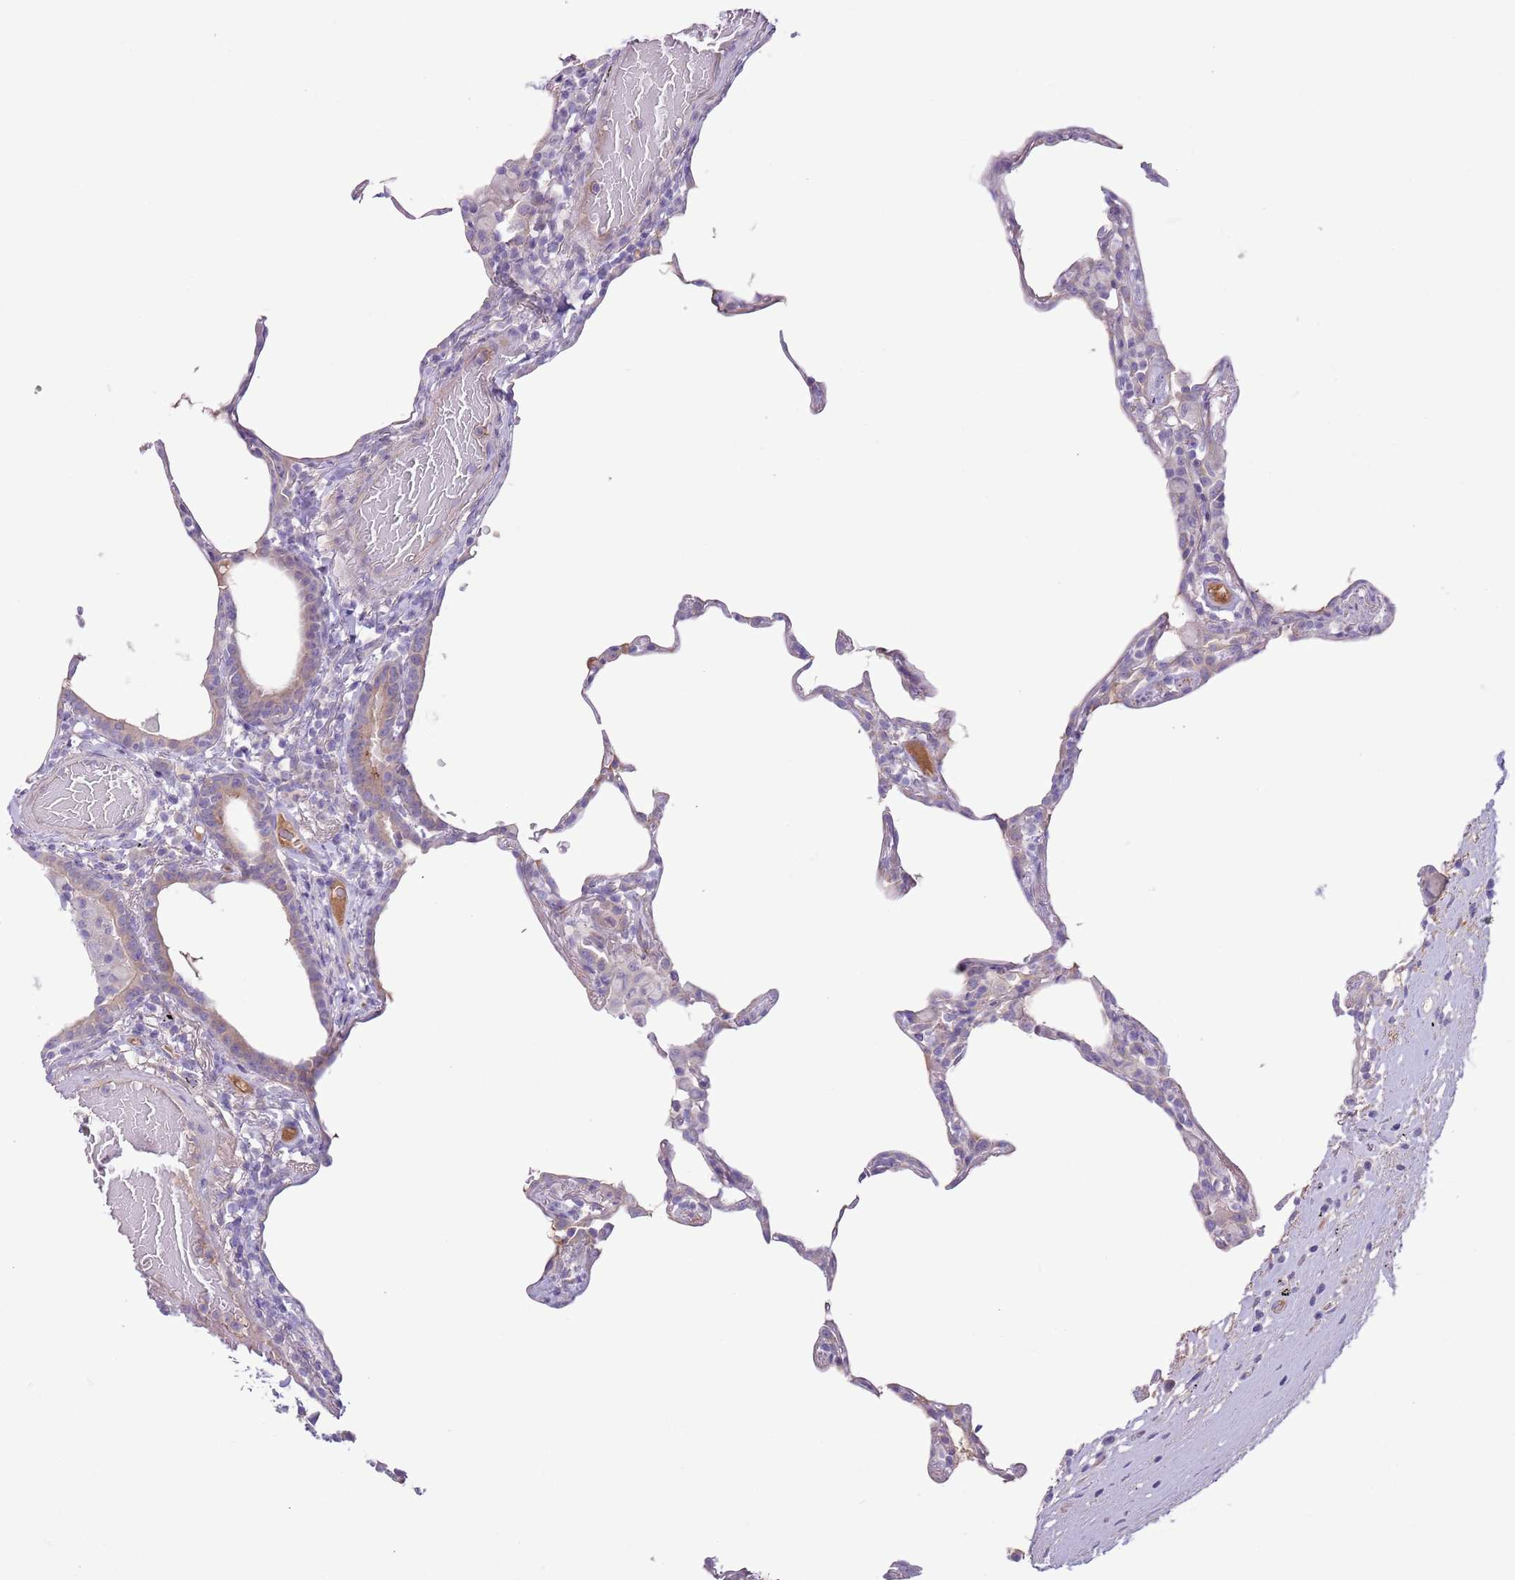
{"staining": {"intensity": "negative", "quantity": "none", "location": "none"}, "tissue": "lung", "cell_type": "Alveolar cells", "image_type": "normal", "snomed": [{"axis": "morphology", "description": "Normal tissue, NOS"}, {"axis": "topography", "description": "Lung"}], "caption": "Immunohistochemistry image of unremarkable human lung stained for a protein (brown), which shows no positivity in alveolar cells. The staining was performed using DAB to visualize the protein expression in brown, while the nuclei were stained in blue with hematoxylin (Magnification: 20x).", "gene": "CFH", "patient": {"sex": "female", "age": 57}}